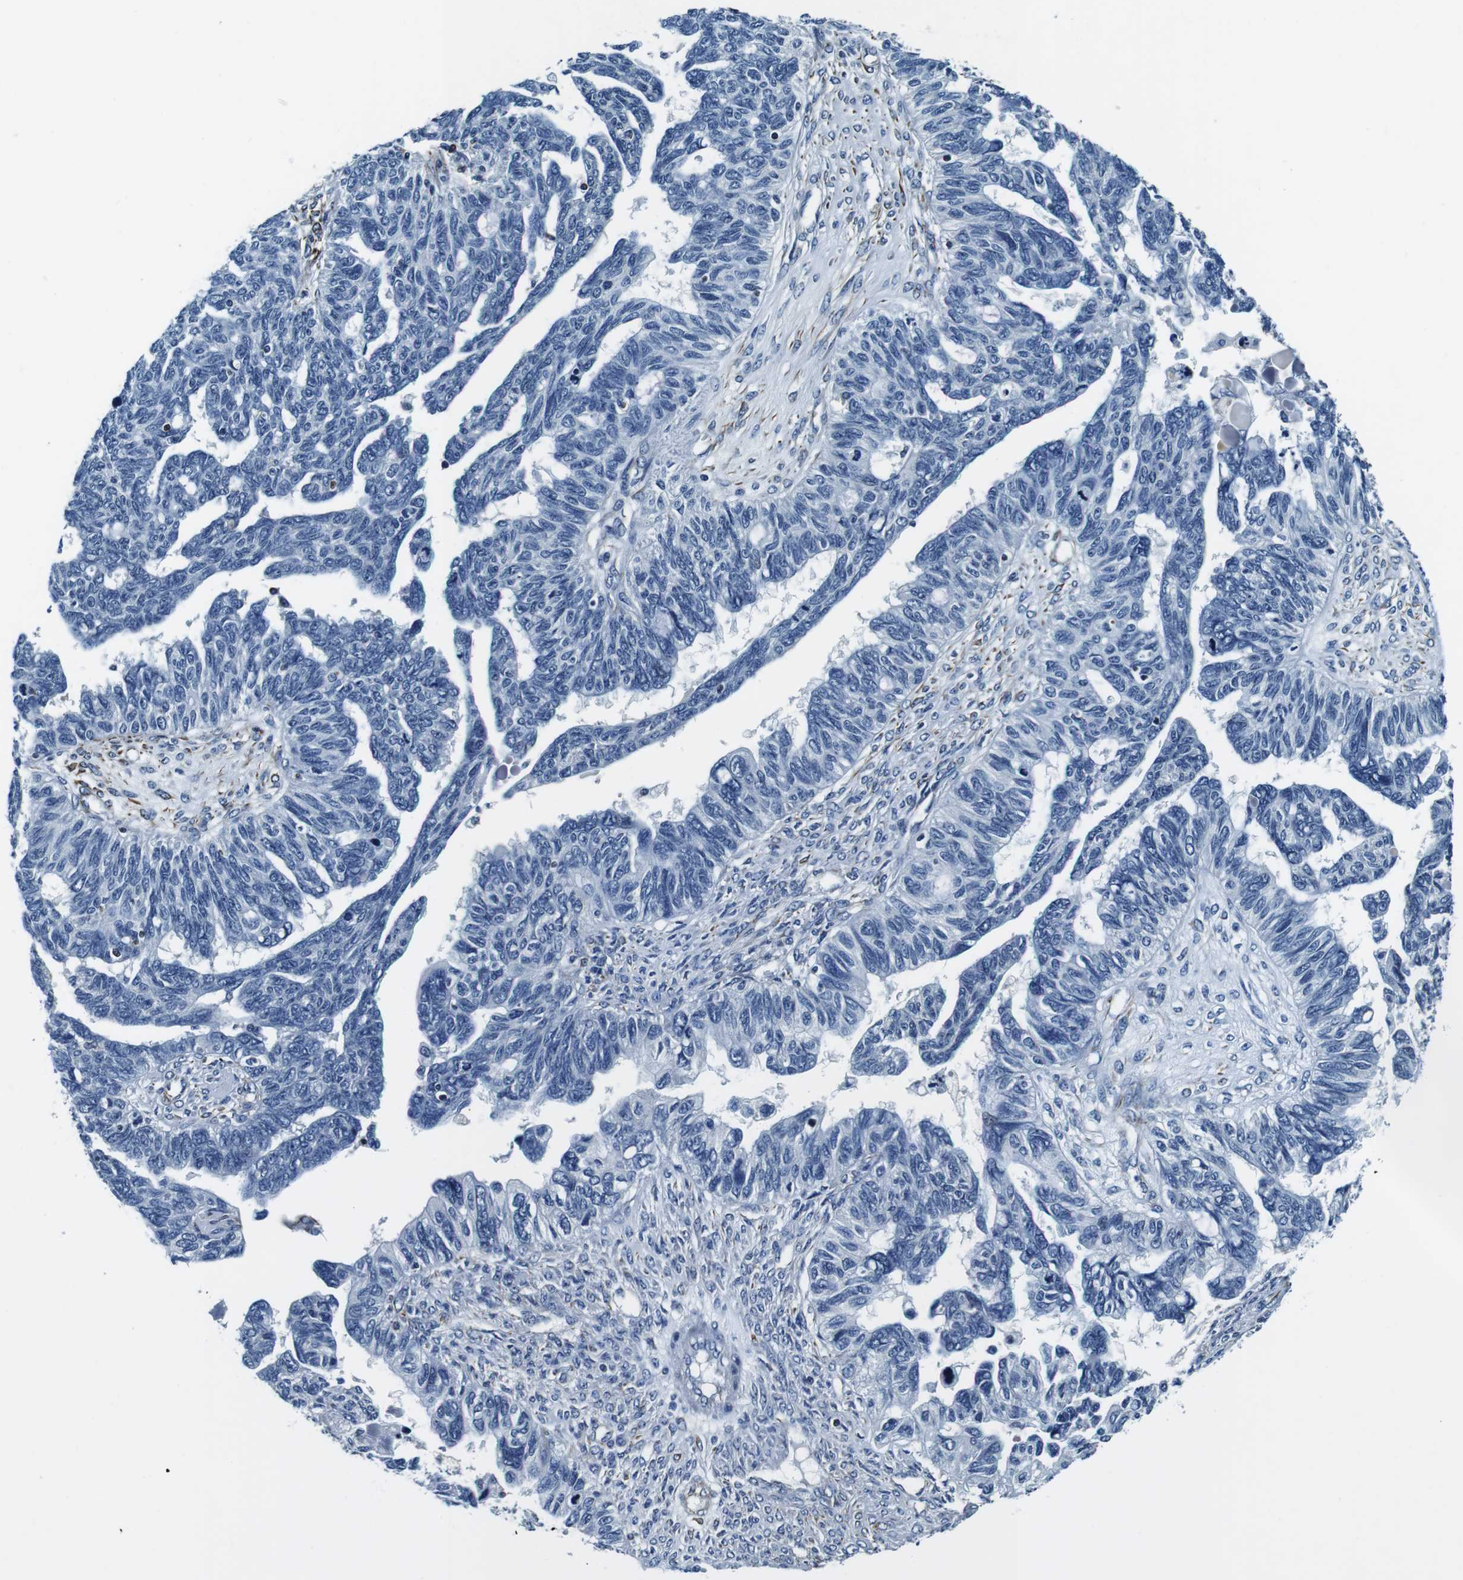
{"staining": {"intensity": "negative", "quantity": "none", "location": "none"}, "tissue": "ovarian cancer", "cell_type": "Tumor cells", "image_type": "cancer", "snomed": [{"axis": "morphology", "description": "Cystadenocarcinoma, serous, NOS"}, {"axis": "topography", "description": "Ovary"}], "caption": "Tumor cells are negative for brown protein staining in ovarian cancer (serous cystadenocarcinoma).", "gene": "GJE1", "patient": {"sex": "female", "age": 79}}